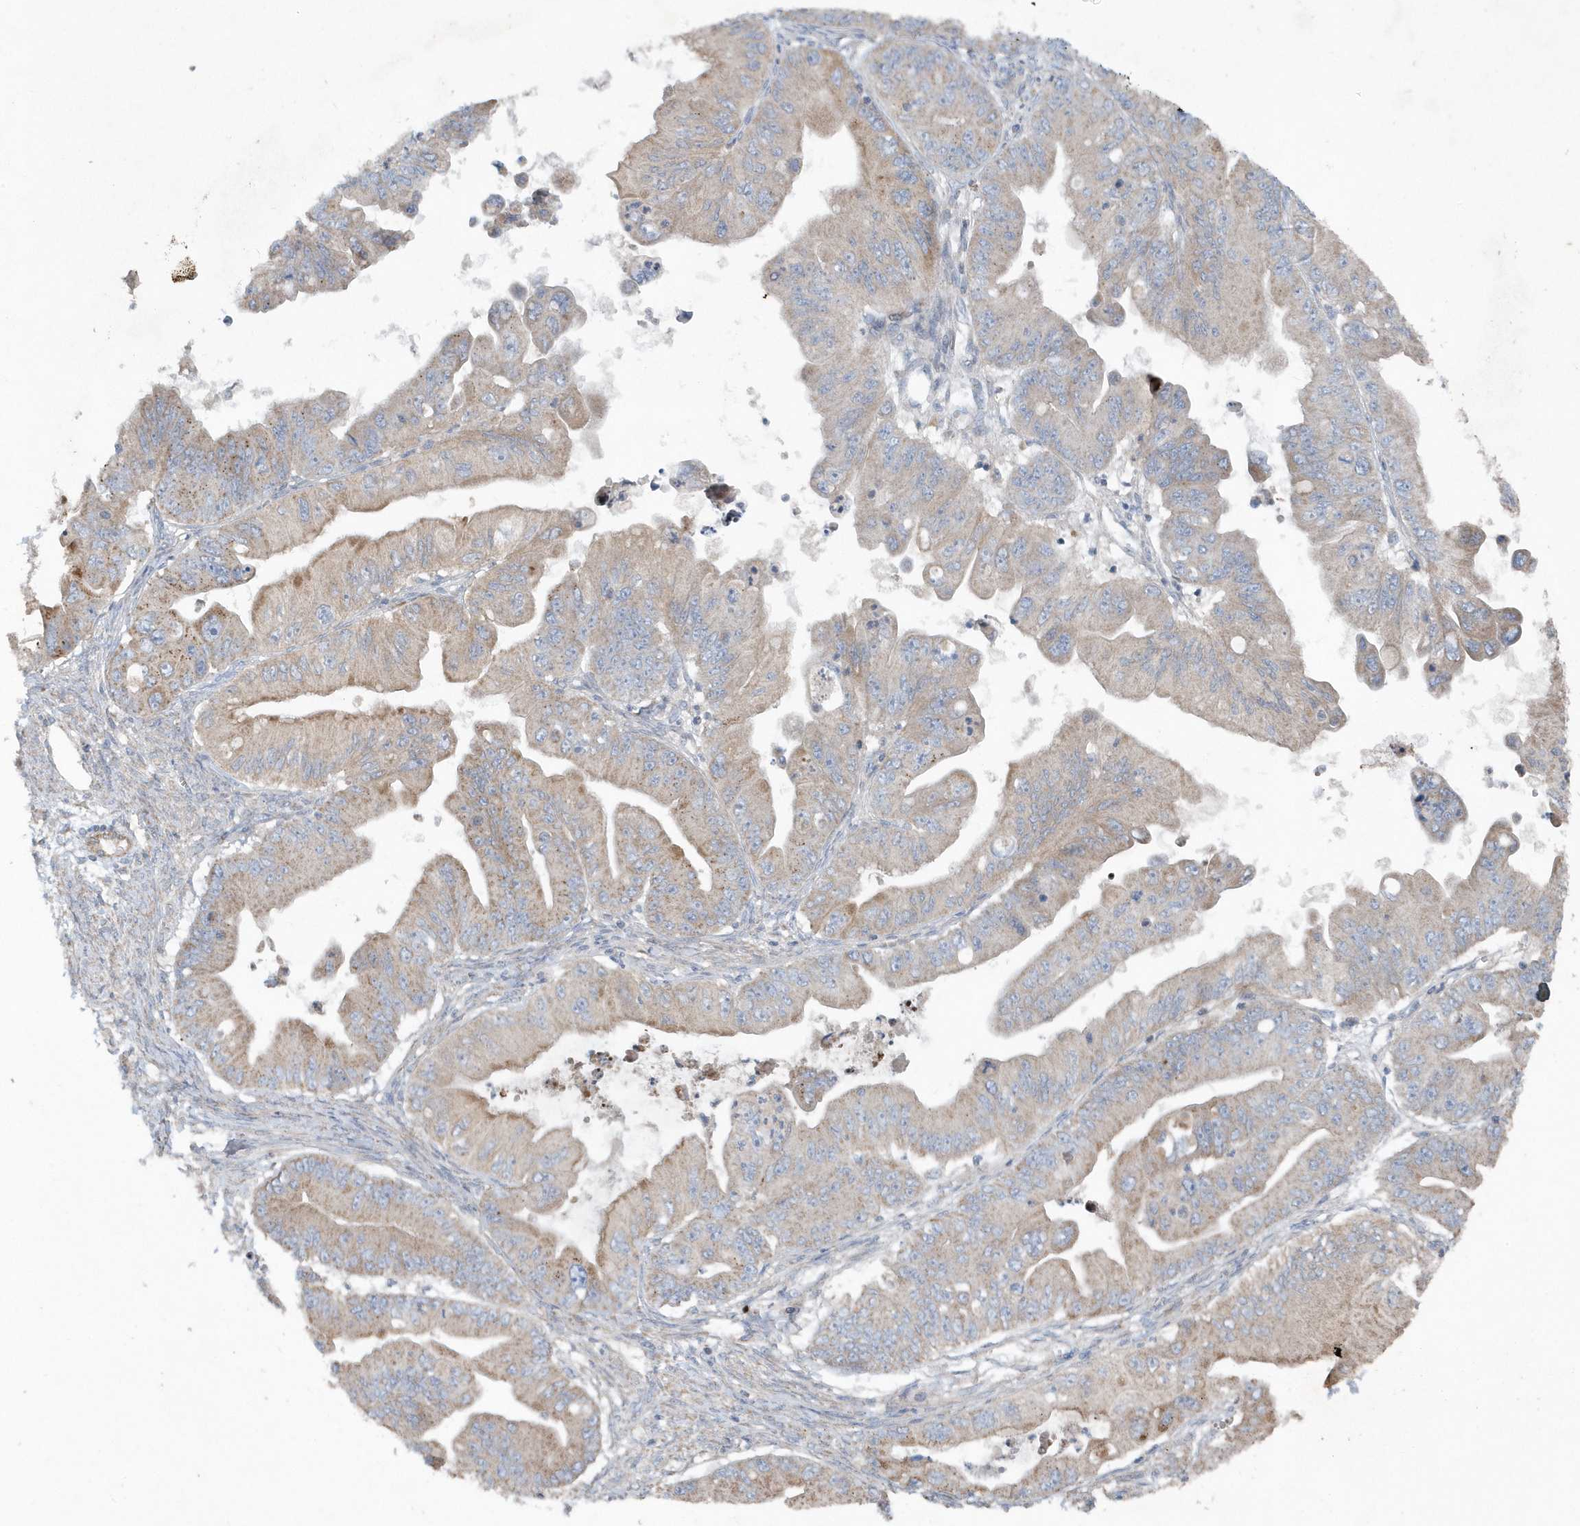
{"staining": {"intensity": "moderate", "quantity": ">75%", "location": "cytoplasmic/membranous"}, "tissue": "ovarian cancer", "cell_type": "Tumor cells", "image_type": "cancer", "snomed": [{"axis": "morphology", "description": "Cystadenocarcinoma, mucinous, NOS"}, {"axis": "topography", "description": "Ovary"}], "caption": "Immunohistochemistry staining of ovarian cancer (mucinous cystadenocarcinoma), which reveals medium levels of moderate cytoplasmic/membranous positivity in about >75% of tumor cells indicating moderate cytoplasmic/membranous protein positivity. The staining was performed using DAB (3,3'-diaminobenzidine) (brown) for protein detection and nuclei were counterstained in hematoxylin (blue).", "gene": "SLC38A2", "patient": {"sex": "female", "age": 71}}